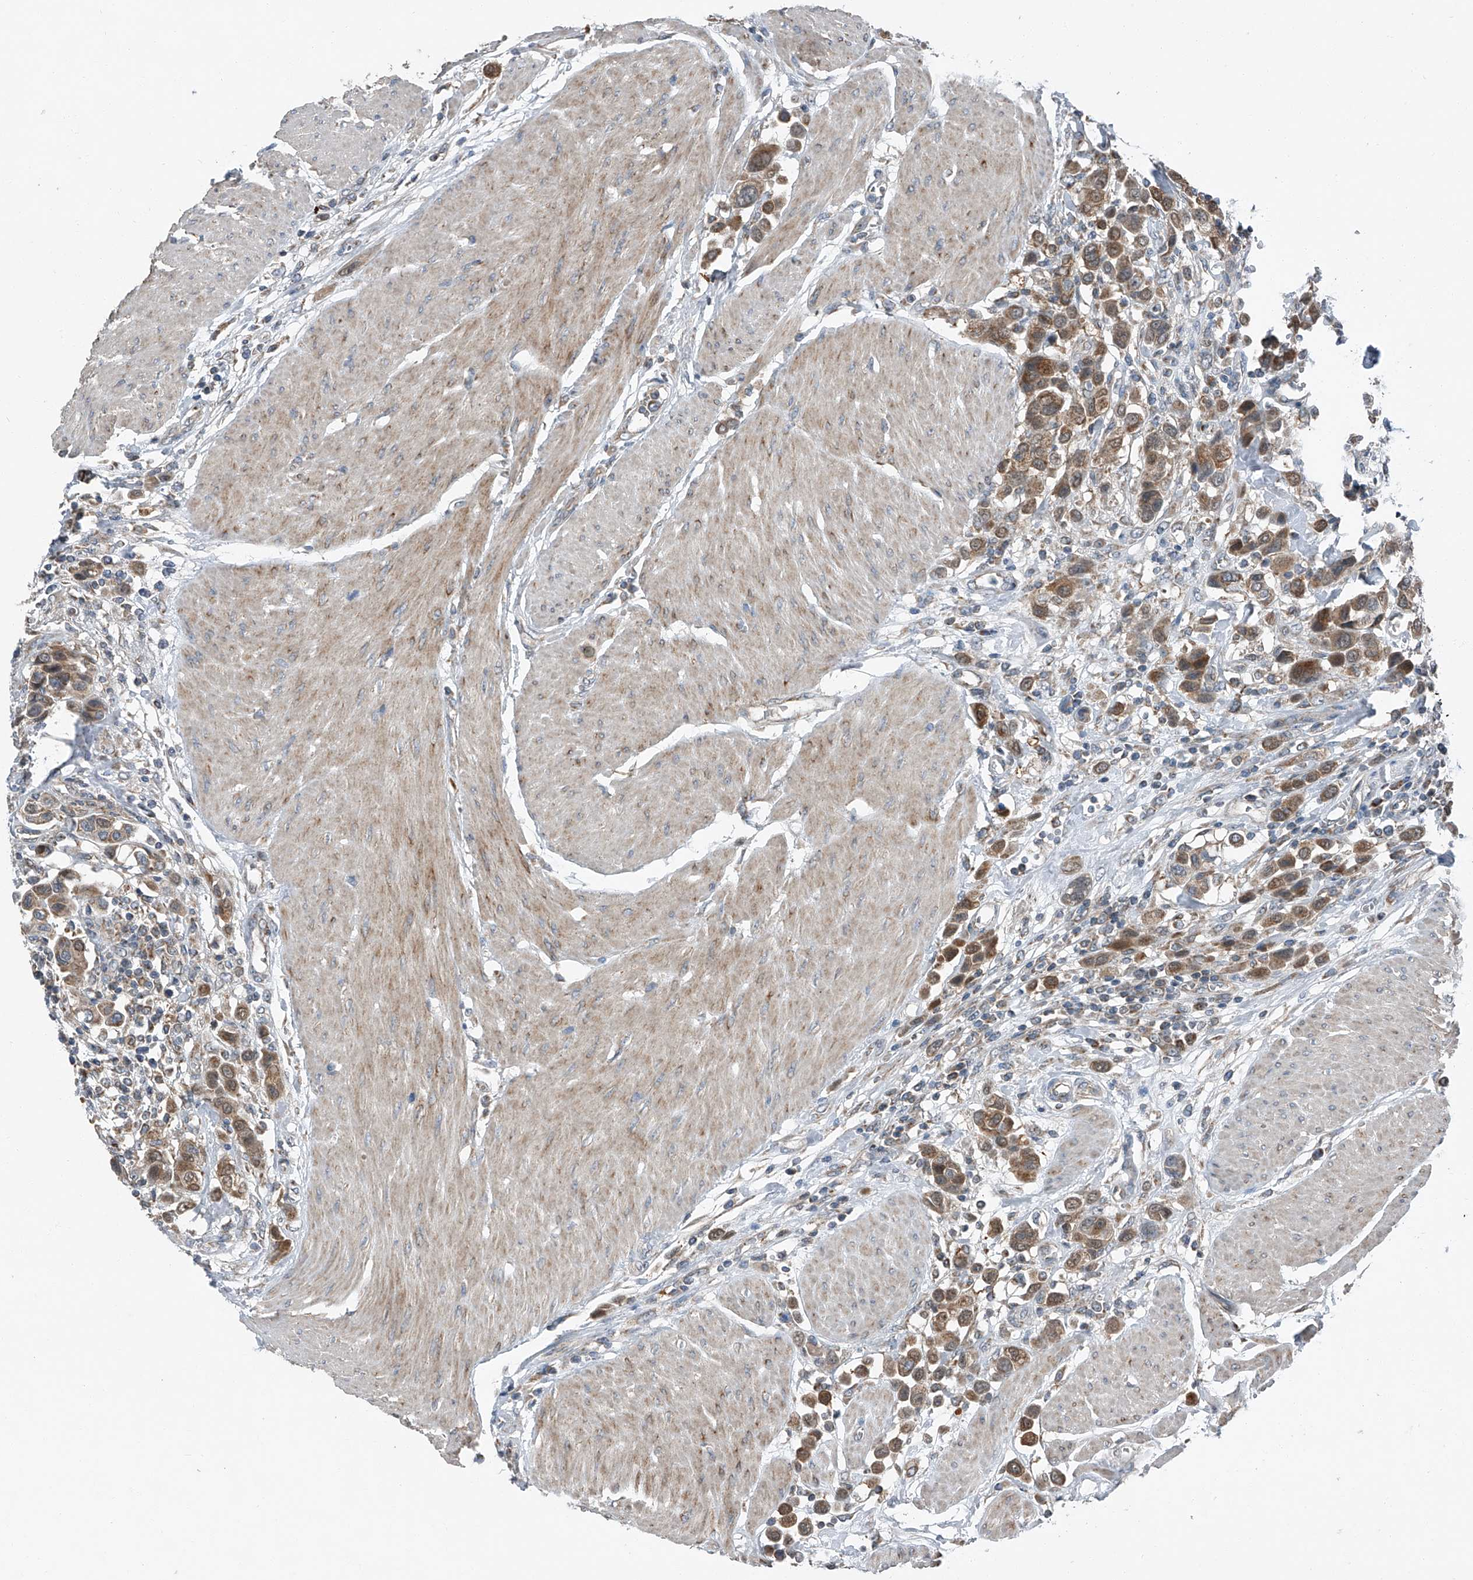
{"staining": {"intensity": "moderate", "quantity": ">75%", "location": "cytoplasmic/membranous"}, "tissue": "urothelial cancer", "cell_type": "Tumor cells", "image_type": "cancer", "snomed": [{"axis": "morphology", "description": "Urothelial carcinoma, High grade"}, {"axis": "topography", "description": "Urinary bladder"}], "caption": "A high-resolution image shows IHC staining of urothelial cancer, which shows moderate cytoplasmic/membranous positivity in approximately >75% of tumor cells. (brown staining indicates protein expression, while blue staining denotes nuclei).", "gene": "CHRNA7", "patient": {"sex": "male", "age": 50}}